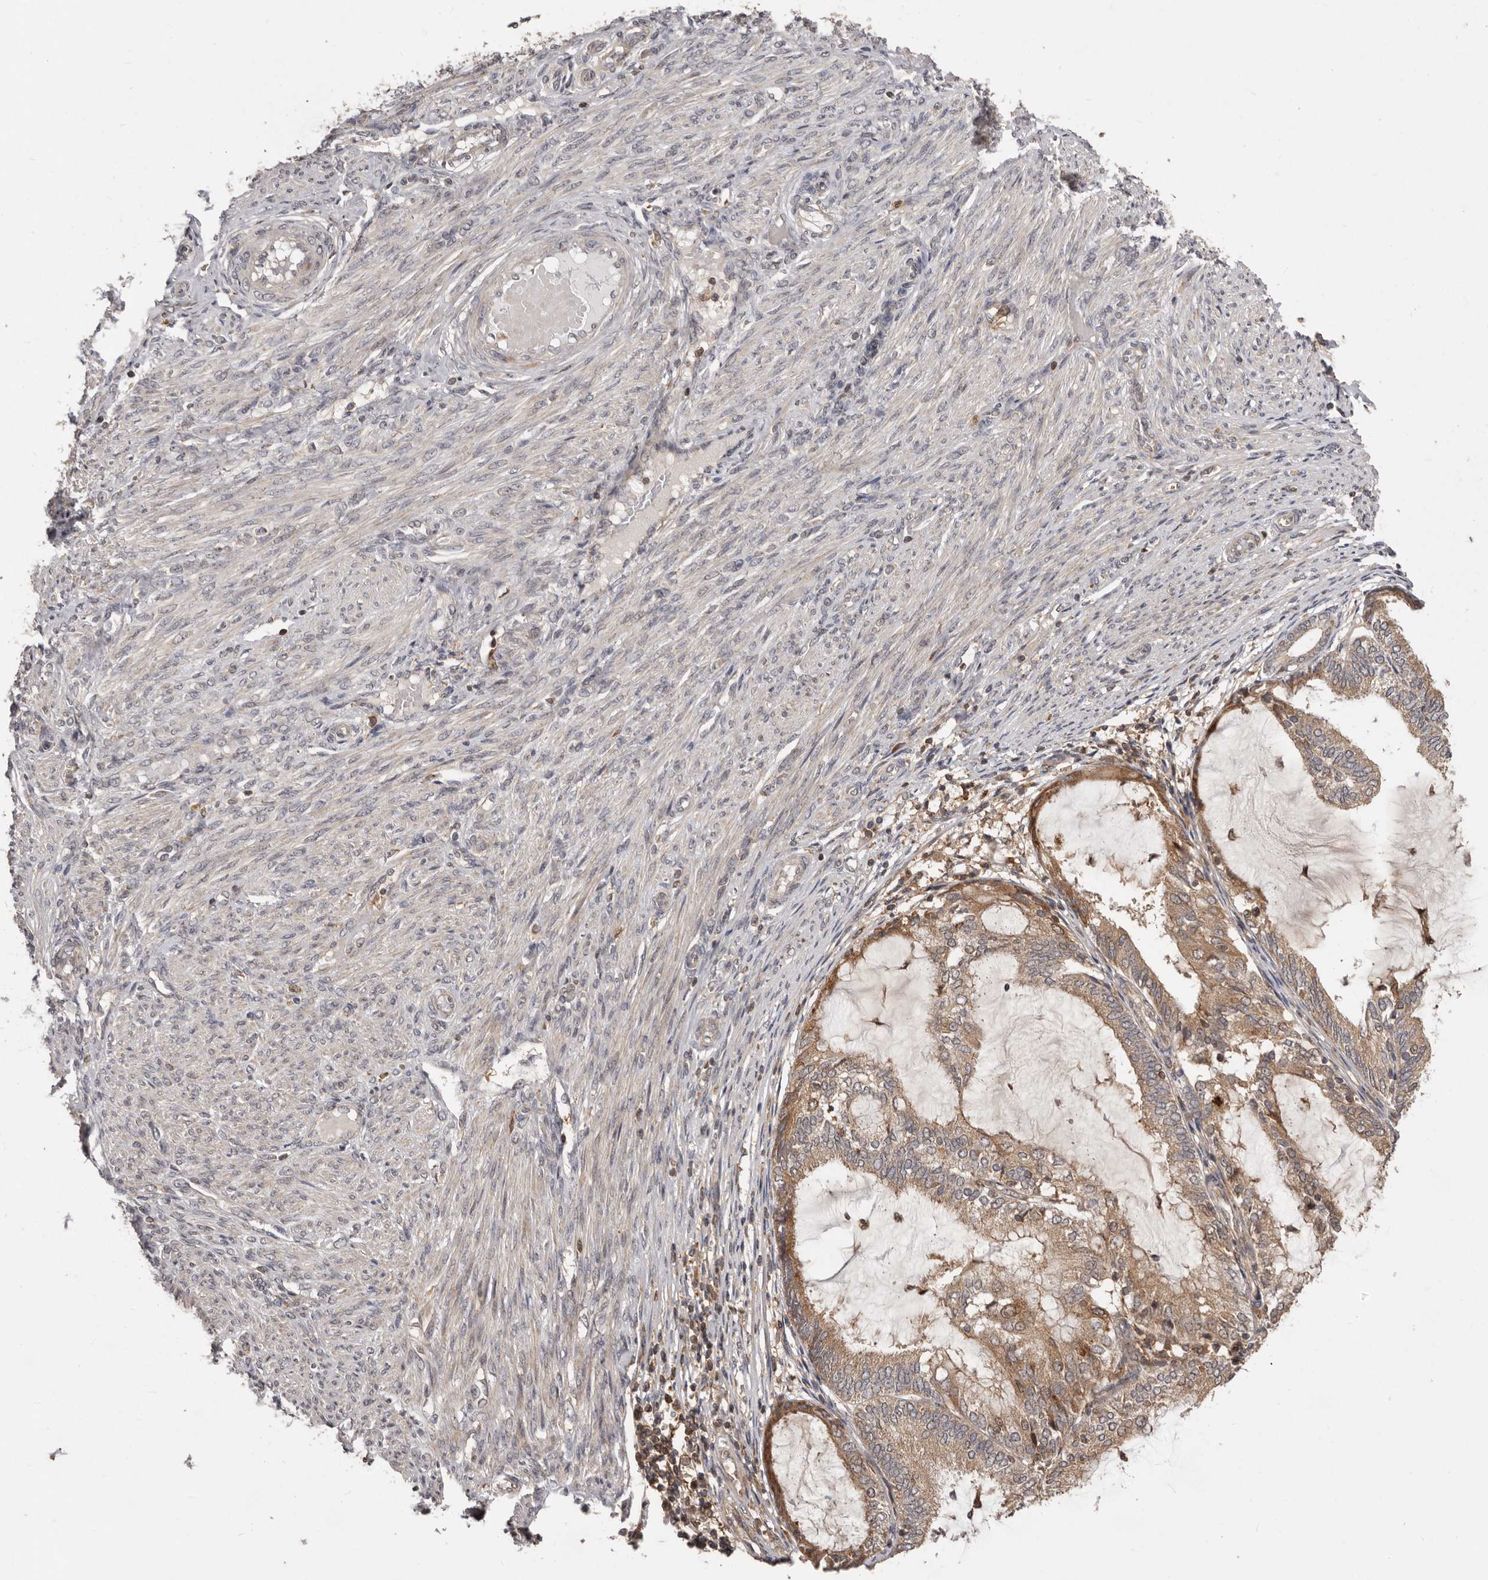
{"staining": {"intensity": "moderate", "quantity": ">75%", "location": "cytoplasmic/membranous"}, "tissue": "endometrial cancer", "cell_type": "Tumor cells", "image_type": "cancer", "snomed": [{"axis": "morphology", "description": "Adenocarcinoma, NOS"}, {"axis": "topography", "description": "Endometrium"}], "caption": "The image shows staining of endometrial cancer (adenocarcinoma), revealing moderate cytoplasmic/membranous protein expression (brown color) within tumor cells.", "gene": "RNF187", "patient": {"sex": "female", "age": 81}}